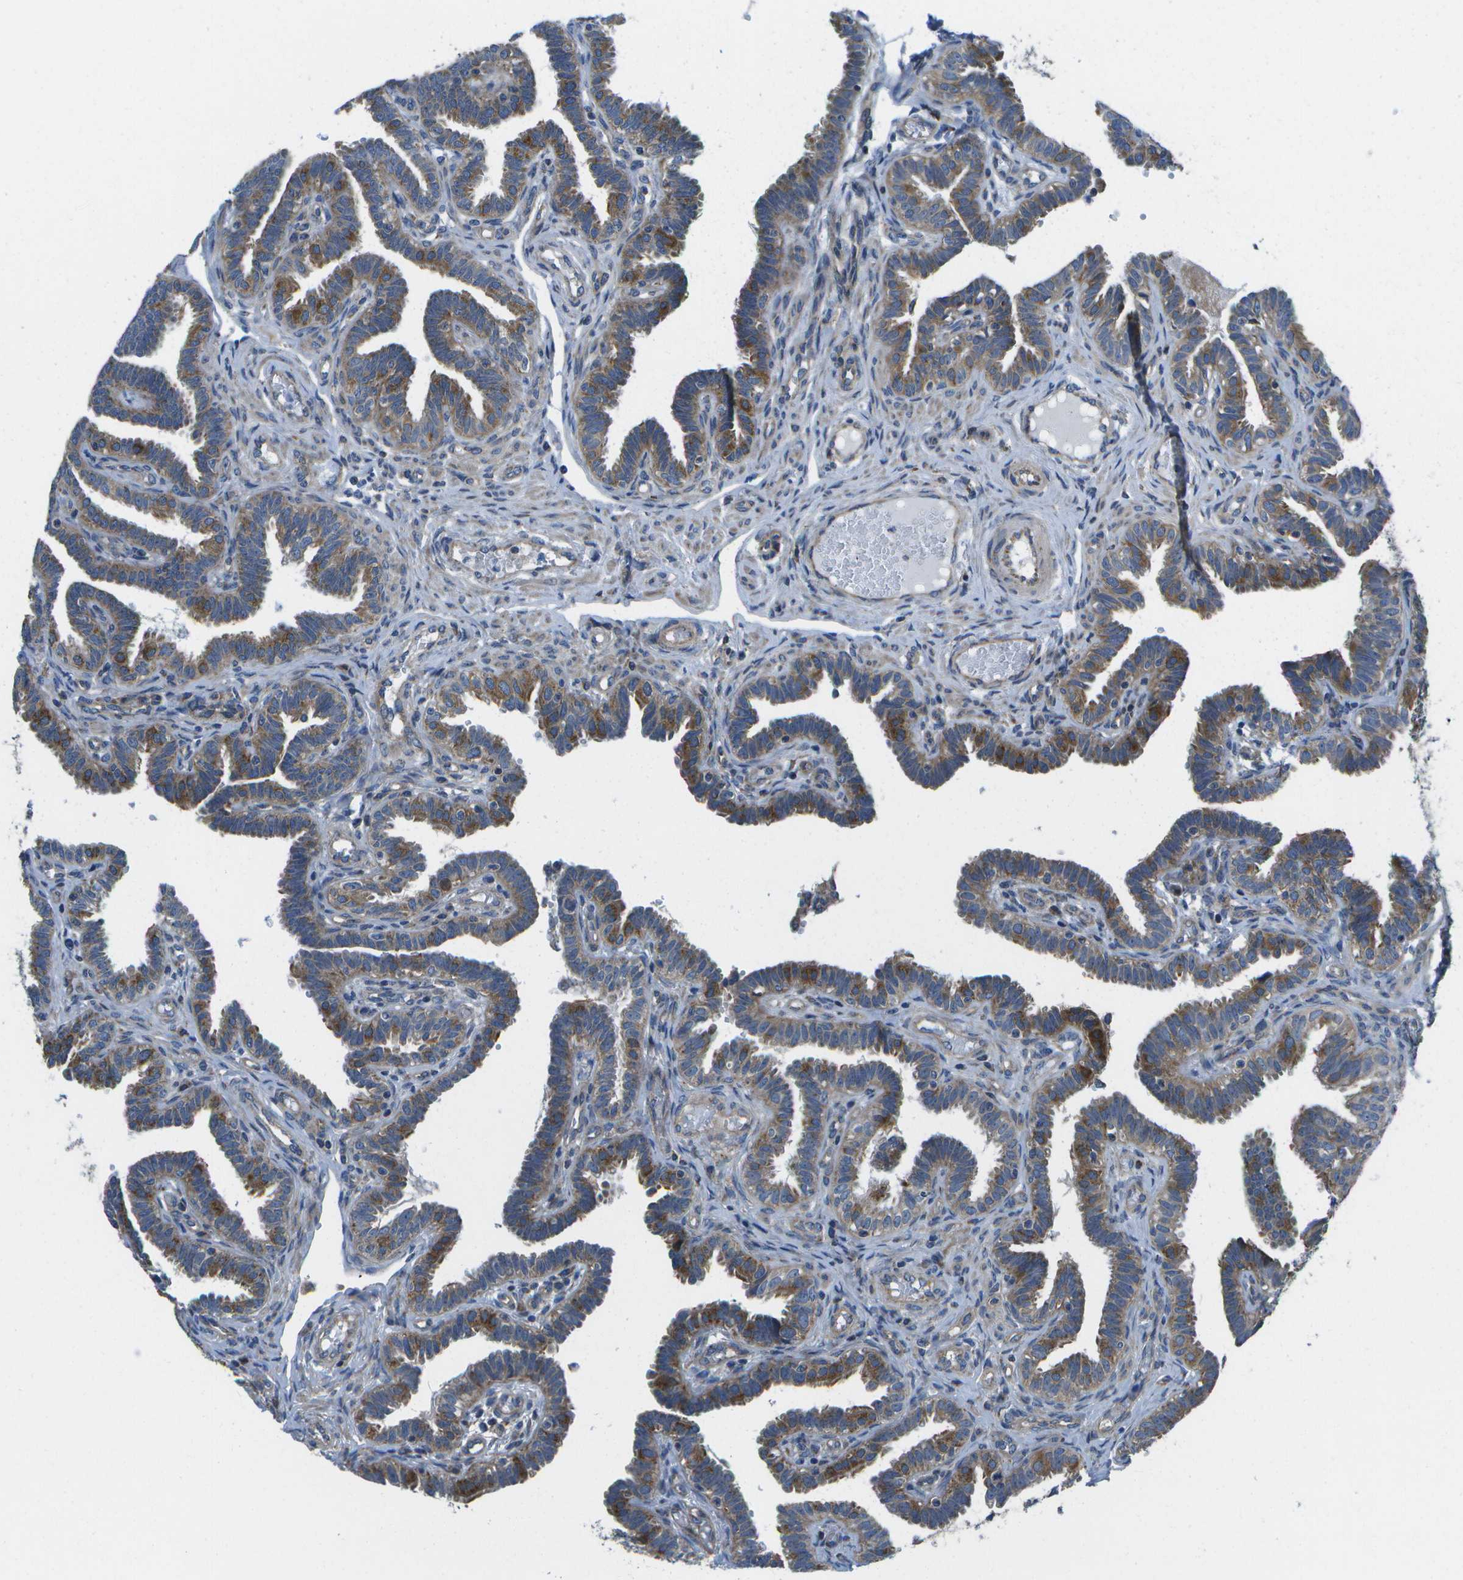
{"staining": {"intensity": "moderate", "quantity": ">75%", "location": "cytoplasmic/membranous"}, "tissue": "fallopian tube", "cell_type": "Glandular cells", "image_type": "normal", "snomed": [{"axis": "morphology", "description": "Normal tissue, NOS"}, {"axis": "topography", "description": "Fallopian tube"}, {"axis": "topography", "description": "Placenta"}], "caption": "Approximately >75% of glandular cells in benign fallopian tube demonstrate moderate cytoplasmic/membranous protein staining as visualized by brown immunohistochemical staining.", "gene": "MVK", "patient": {"sex": "female", "age": 34}}